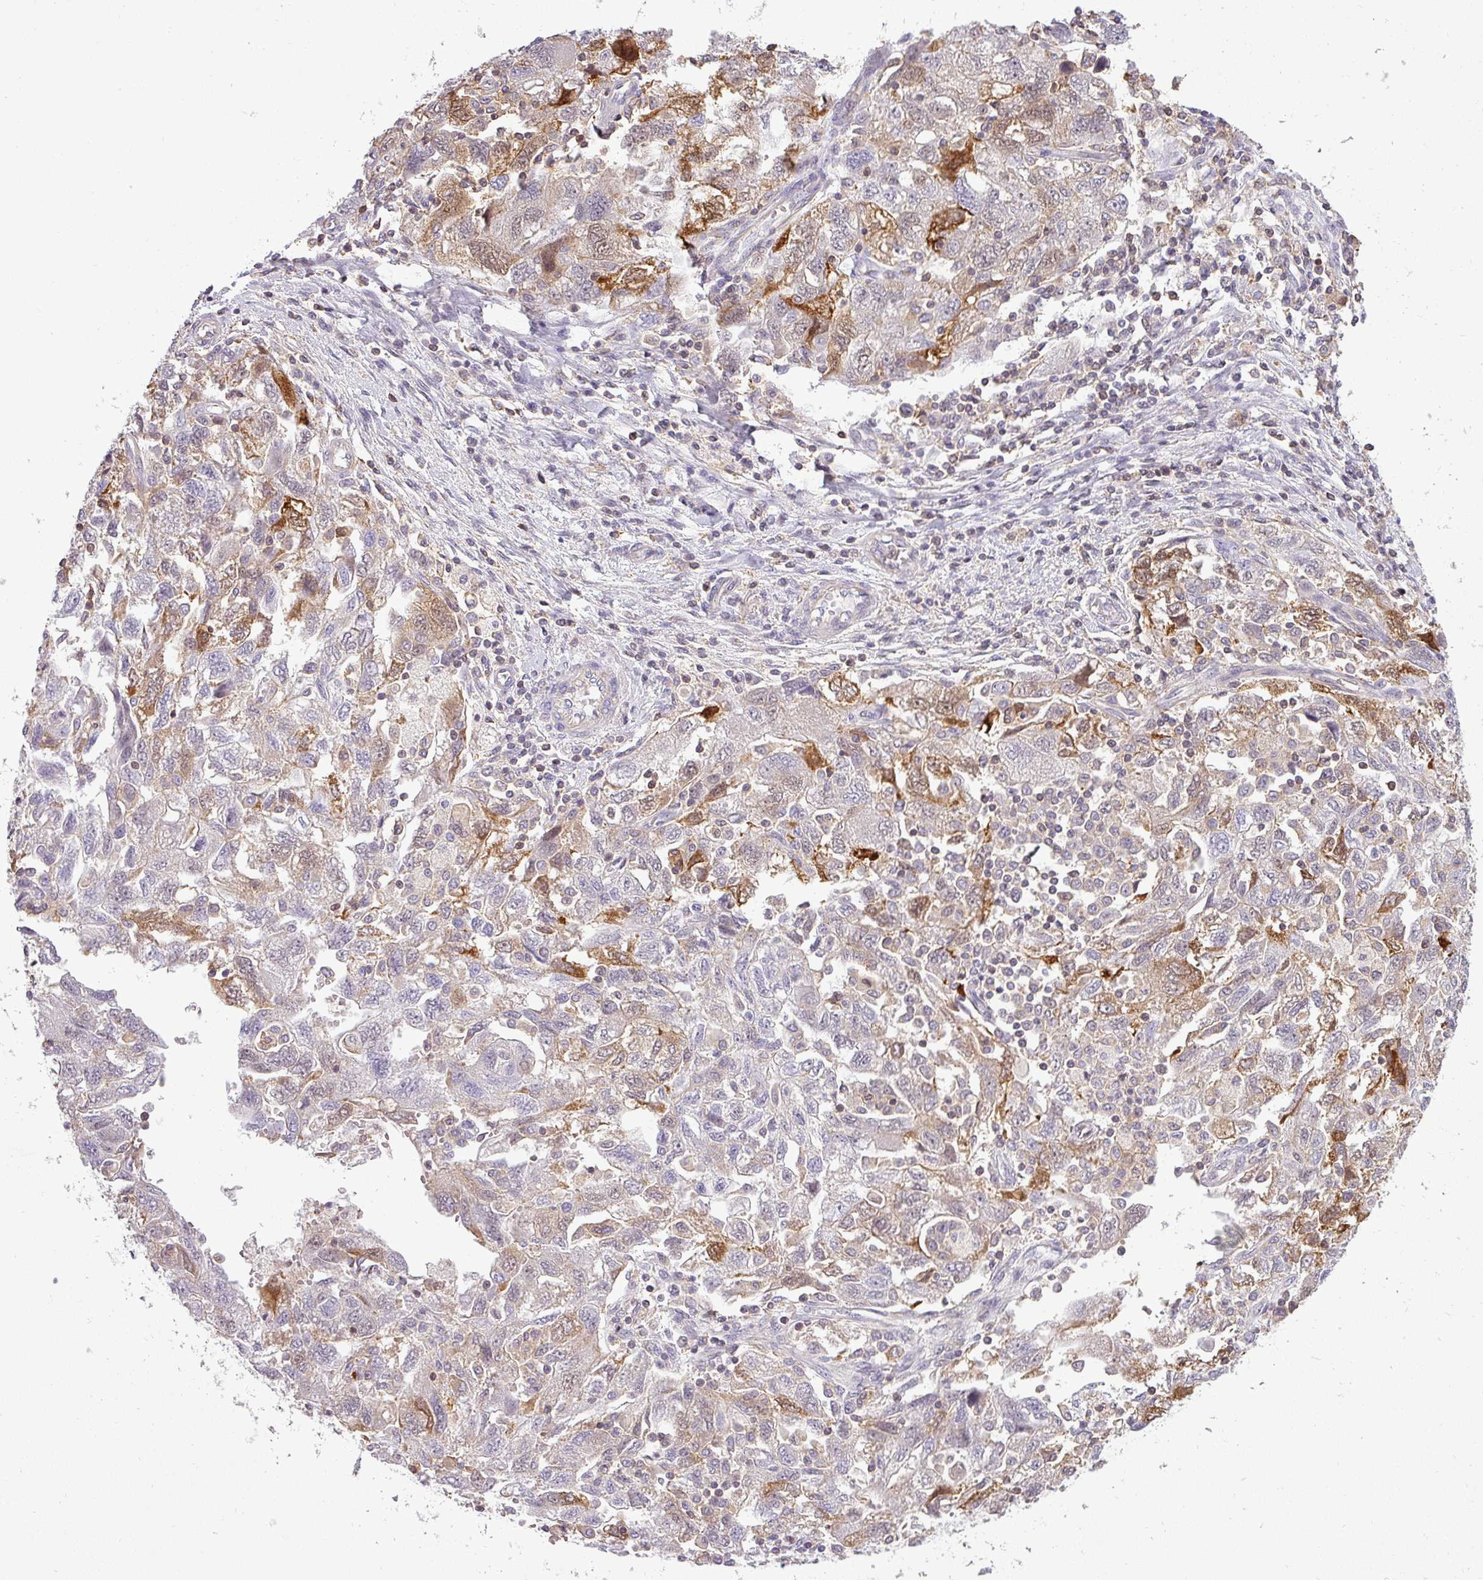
{"staining": {"intensity": "weak", "quantity": "<25%", "location": "cytoplasmic/membranous"}, "tissue": "ovarian cancer", "cell_type": "Tumor cells", "image_type": "cancer", "snomed": [{"axis": "morphology", "description": "Carcinoma, NOS"}, {"axis": "morphology", "description": "Cystadenocarcinoma, serous, NOS"}, {"axis": "topography", "description": "Ovary"}], "caption": "IHC histopathology image of neoplastic tissue: ovarian cancer stained with DAB shows no significant protein positivity in tumor cells.", "gene": "ZNF835", "patient": {"sex": "female", "age": 69}}